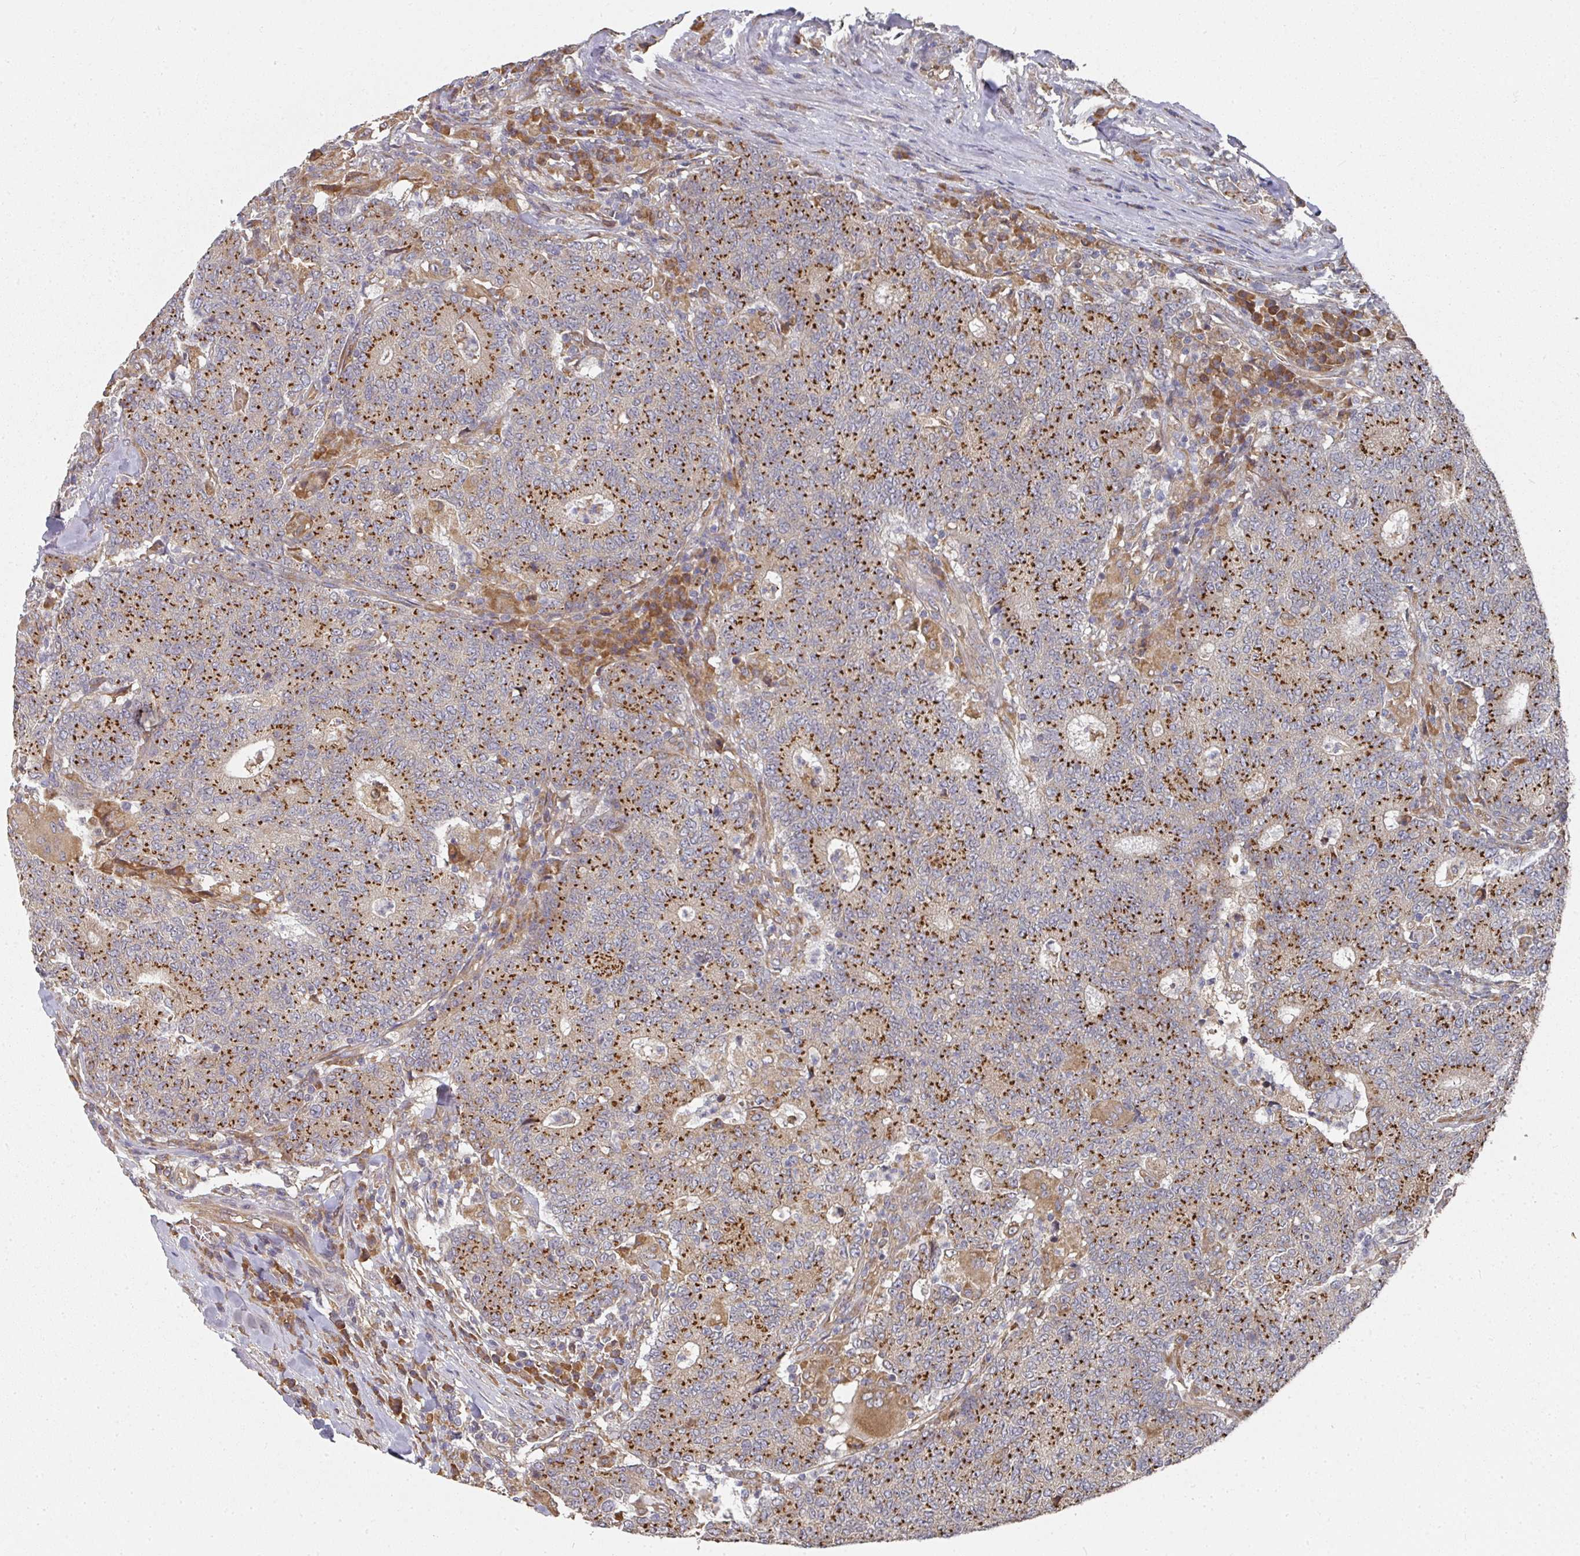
{"staining": {"intensity": "strong", "quantity": "25%-75%", "location": "cytoplasmic/membranous"}, "tissue": "colorectal cancer", "cell_type": "Tumor cells", "image_type": "cancer", "snomed": [{"axis": "morphology", "description": "Adenocarcinoma, NOS"}, {"axis": "topography", "description": "Colon"}], "caption": "Brown immunohistochemical staining in adenocarcinoma (colorectal) shows strong cytoplasmic/membranous expression in approximately 25%-75% of tumor cells. (DAB (3,3'-diaminobenzidine) IHC, brown staining for protein, blue staining for nuclei).", "gene": "EDEM2", "patient": {"sex": "female", "age": 75}}